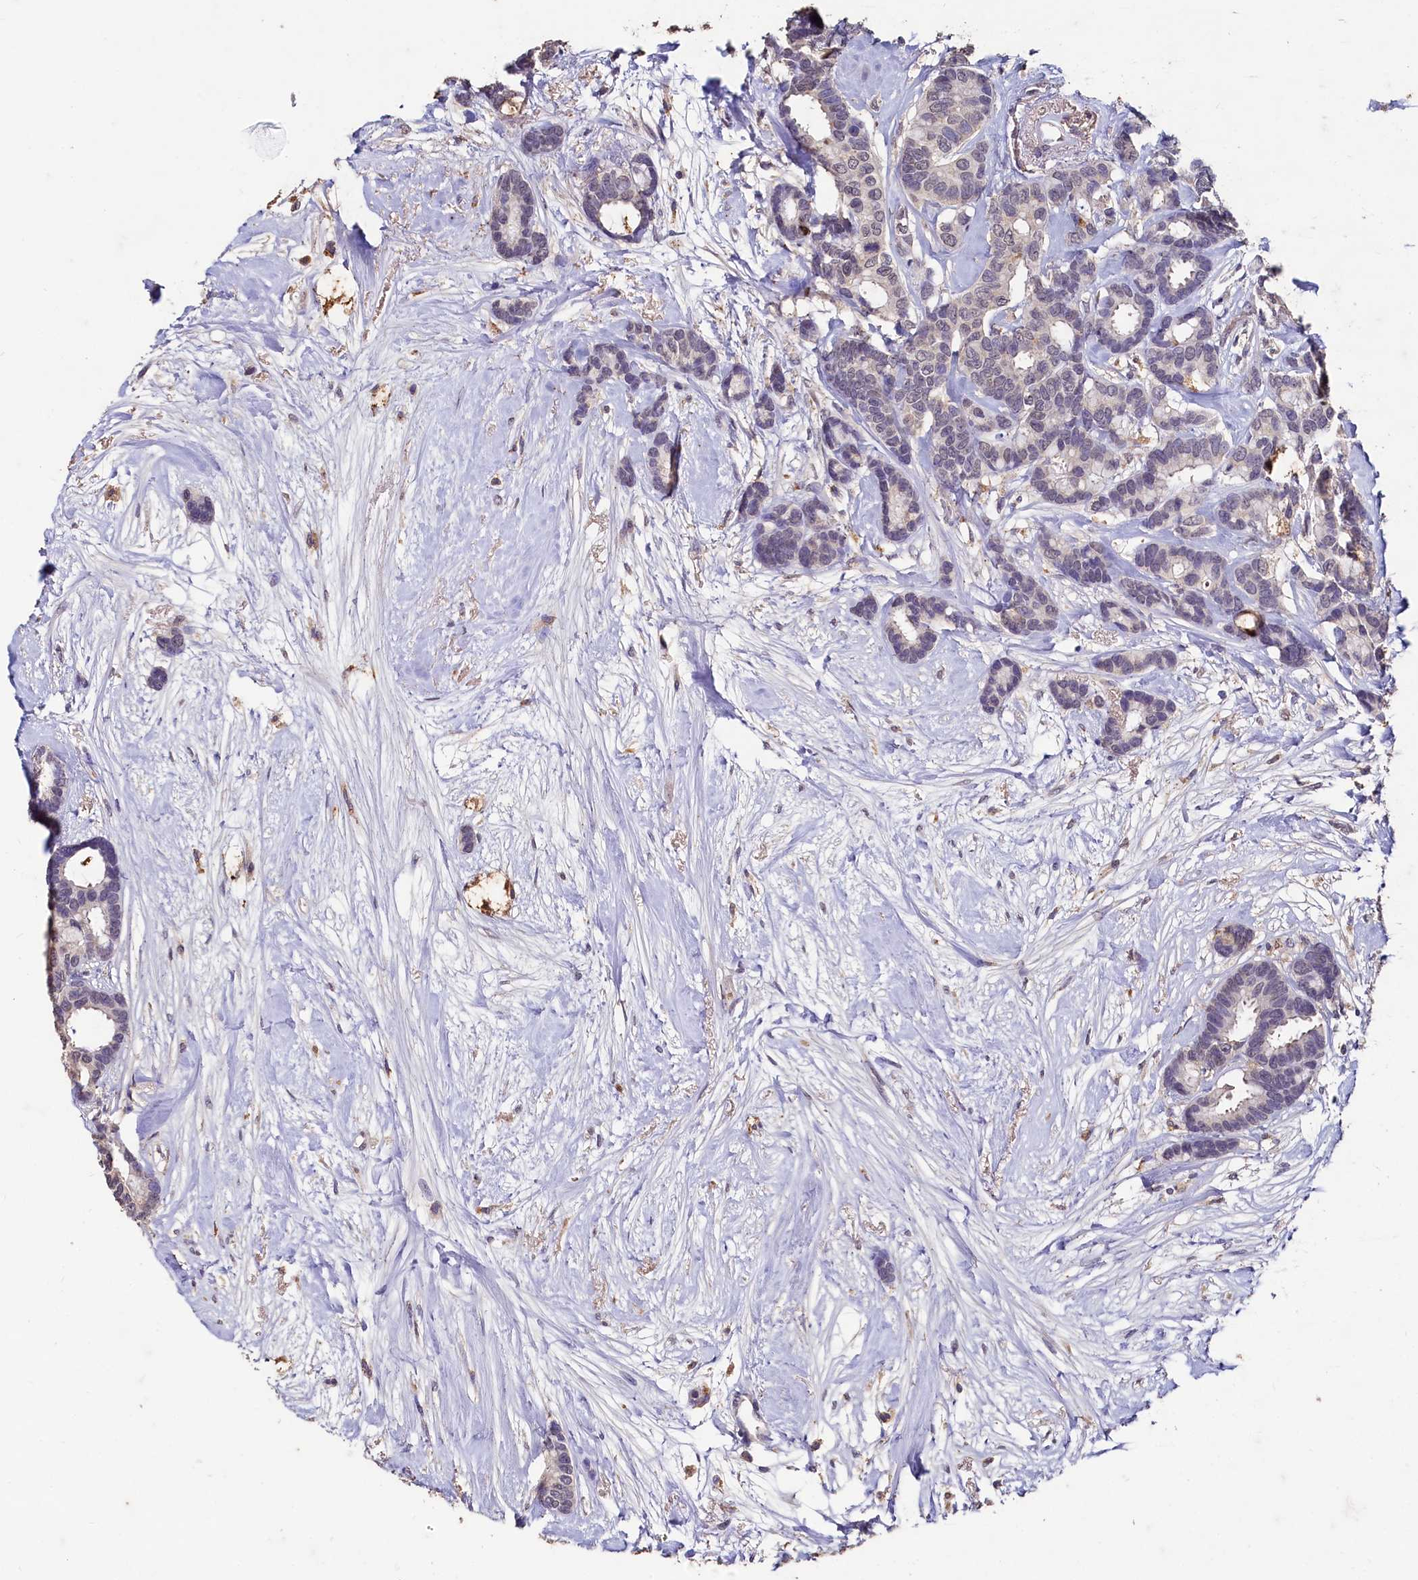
{"staining": {"intensity": "negative", "quantity": "none", "location": "none"}, "tissue": "breast cancer", "cell_type": "Tumor cells", "image_type": "cancer", "snomed": [{"axis": "morphology", "description": "Duct carcinoma"}, {"axis": "topography", "description": "Breast"}], "caption": "Tumor cells show no significant protein staining in breast cancer.", "gene": "CSTPP1", "patient": {"sex": "female", "age": 87}}